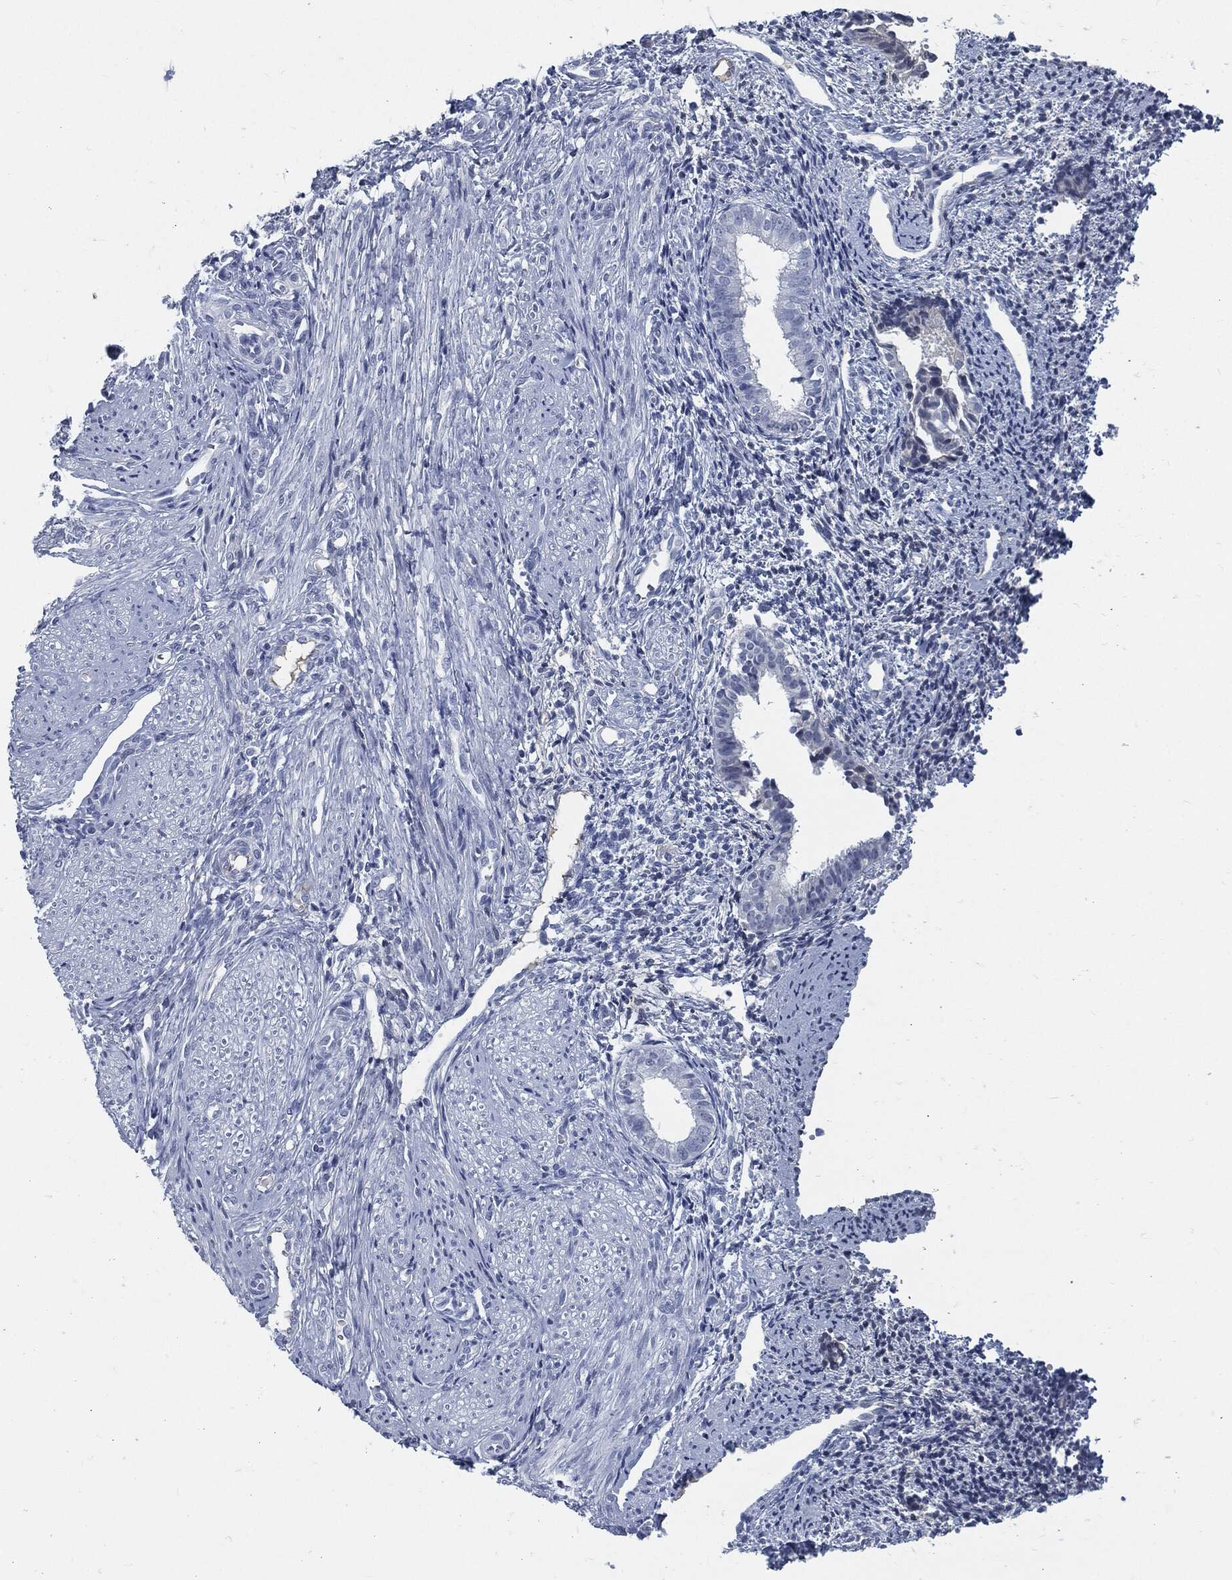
{"staining": {"intensity": "negative", "quantity": "none", "location": "none"}, "tissue": "endometrium", "cell_type": "Cells in endometrial stroma", "image_type": "normal", "snomed": [{"axis": "morphology", "description": "Normal tissue, NOS"}, {"axis": "topography", "description": "Endometrium"}], "caption": "Cells in endometrial stroma show no significant protein positivity in benign endometrium. (DAB IHC visualized using brightfield microscopy, high magnification).", "gene": "MST1", "patient": {"sex": "female", "age": 47}}